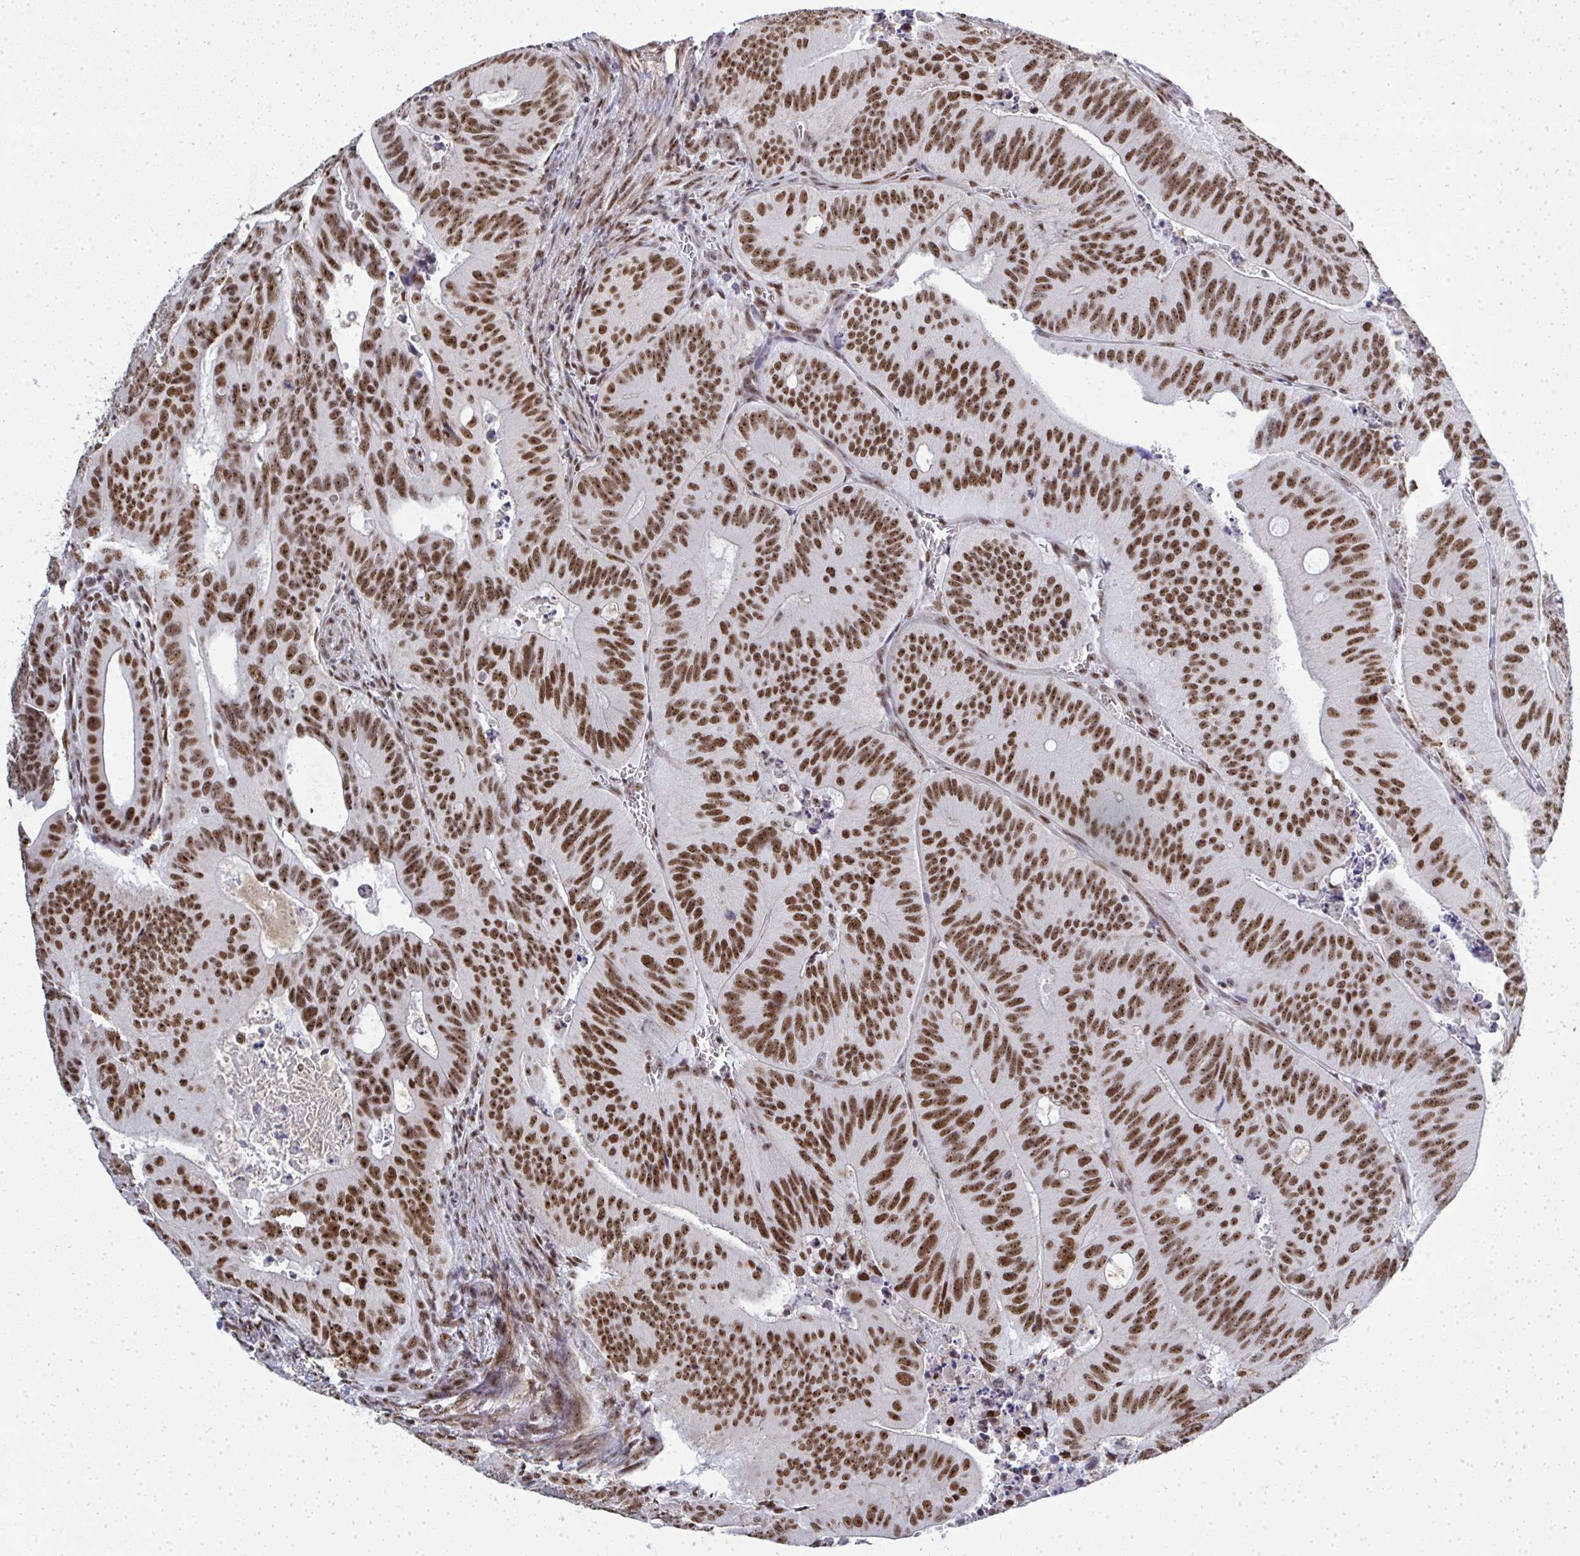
{"staining": {"intensity": "moderate", "quantity": ">75%", "location": "nuclear"}, "tissue": "colorectal cancer", "cell_type": "Tumor cells", "image_type": "cancer", "snomed": [{"axis": "morphology", "description": "Adenocarcinoma, NOS"}, {"axis": "topography", "description": "Colon"}], "caption": "Human colorectal cancer stained for a protein (brown) reveals moderate nuclear positive expression in about >75% of tumor cells.", "gene": "SIRT7", "patient": {"sex": "male", "age": 62}}